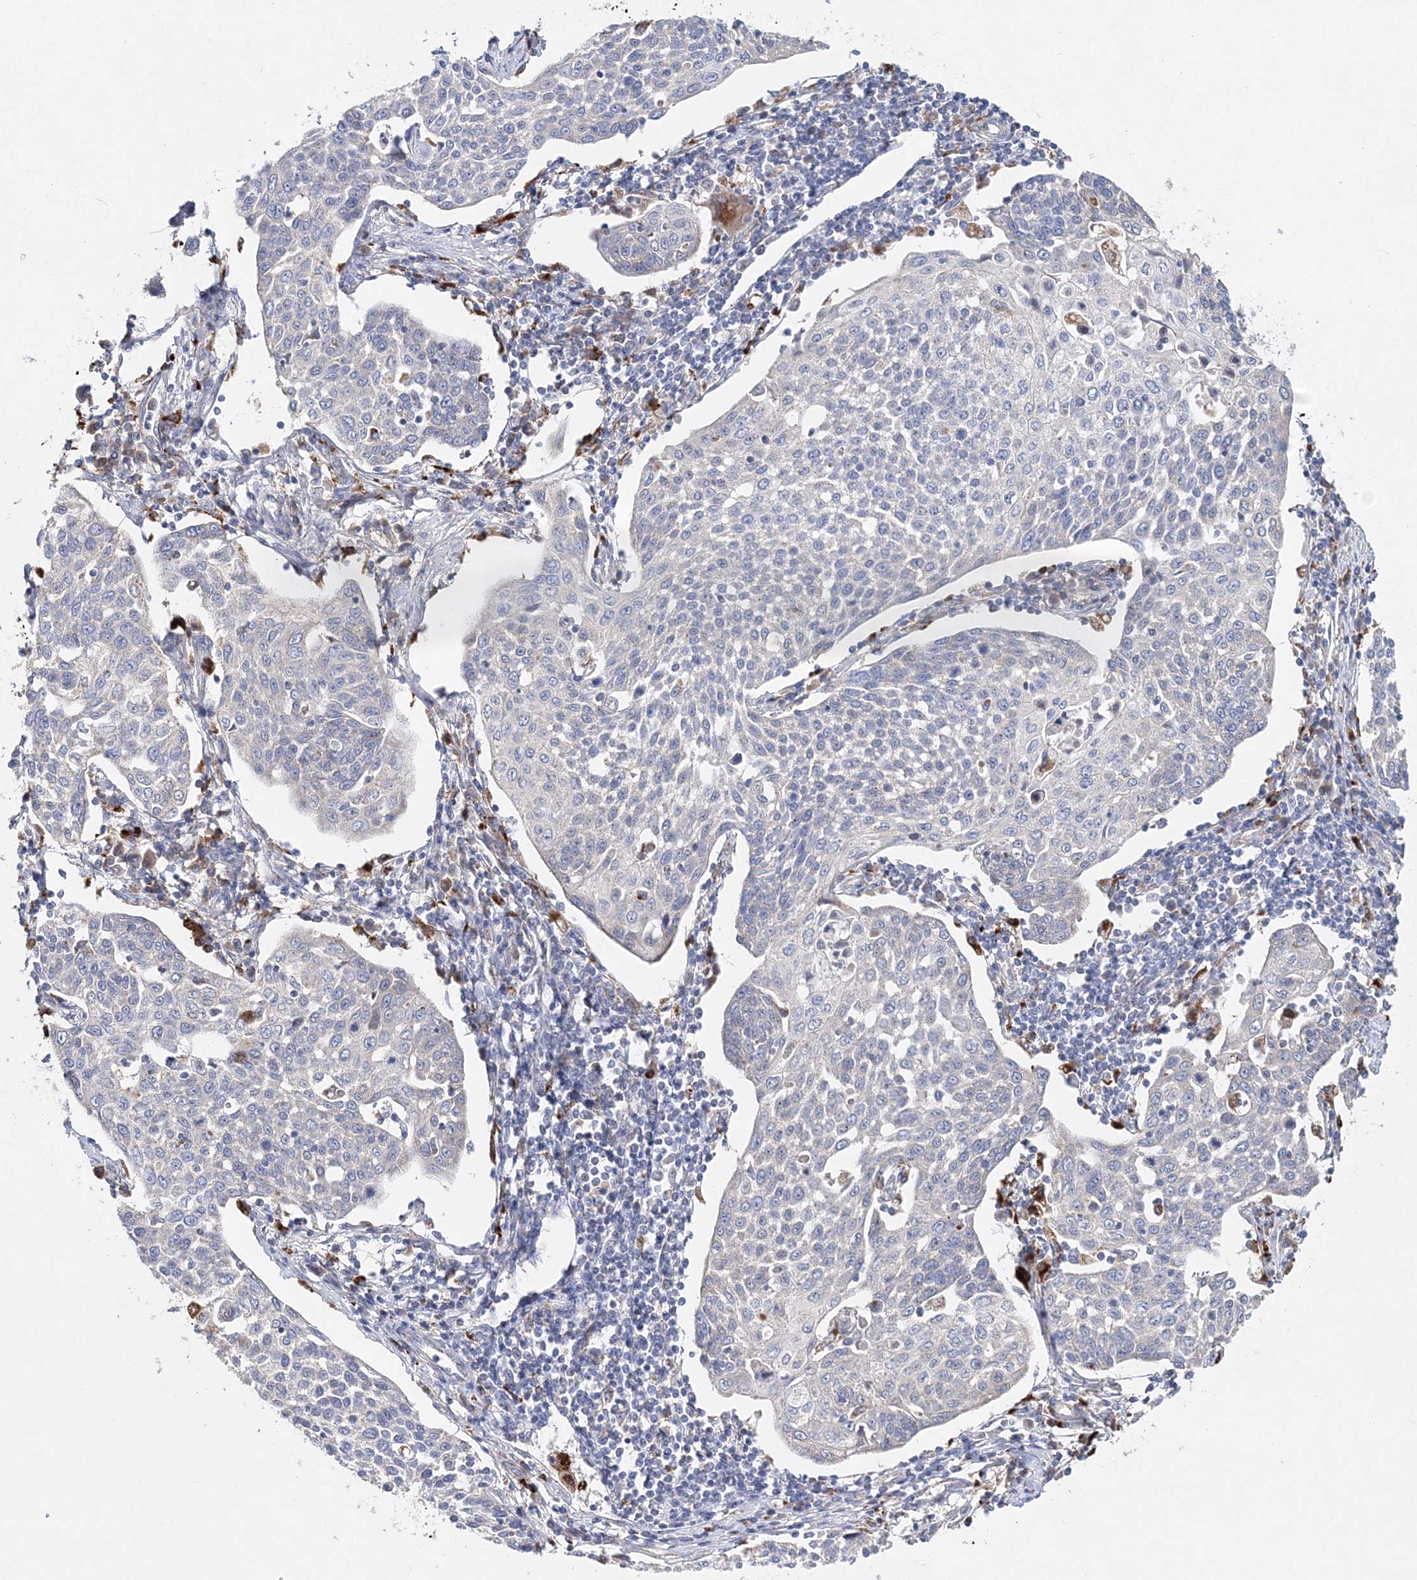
{"staining": {"intensity": "negative", "quantity": "none", "location": "none"}, "tissue": "cervical cancer", "cell_type": "Tumor cells", "image_type": "cancer", "snomed": [{"axis": "morphology", "description": "Squamous cell carcinoma, NOS"}, {"axis": "topography", "description": "Cervix"}], "caption": "Tumor cells show no significant staining in squamous cell carcinoma (cervical).", "gene": "C3orf38", "patient": {"sex": "female", "age": 34}}